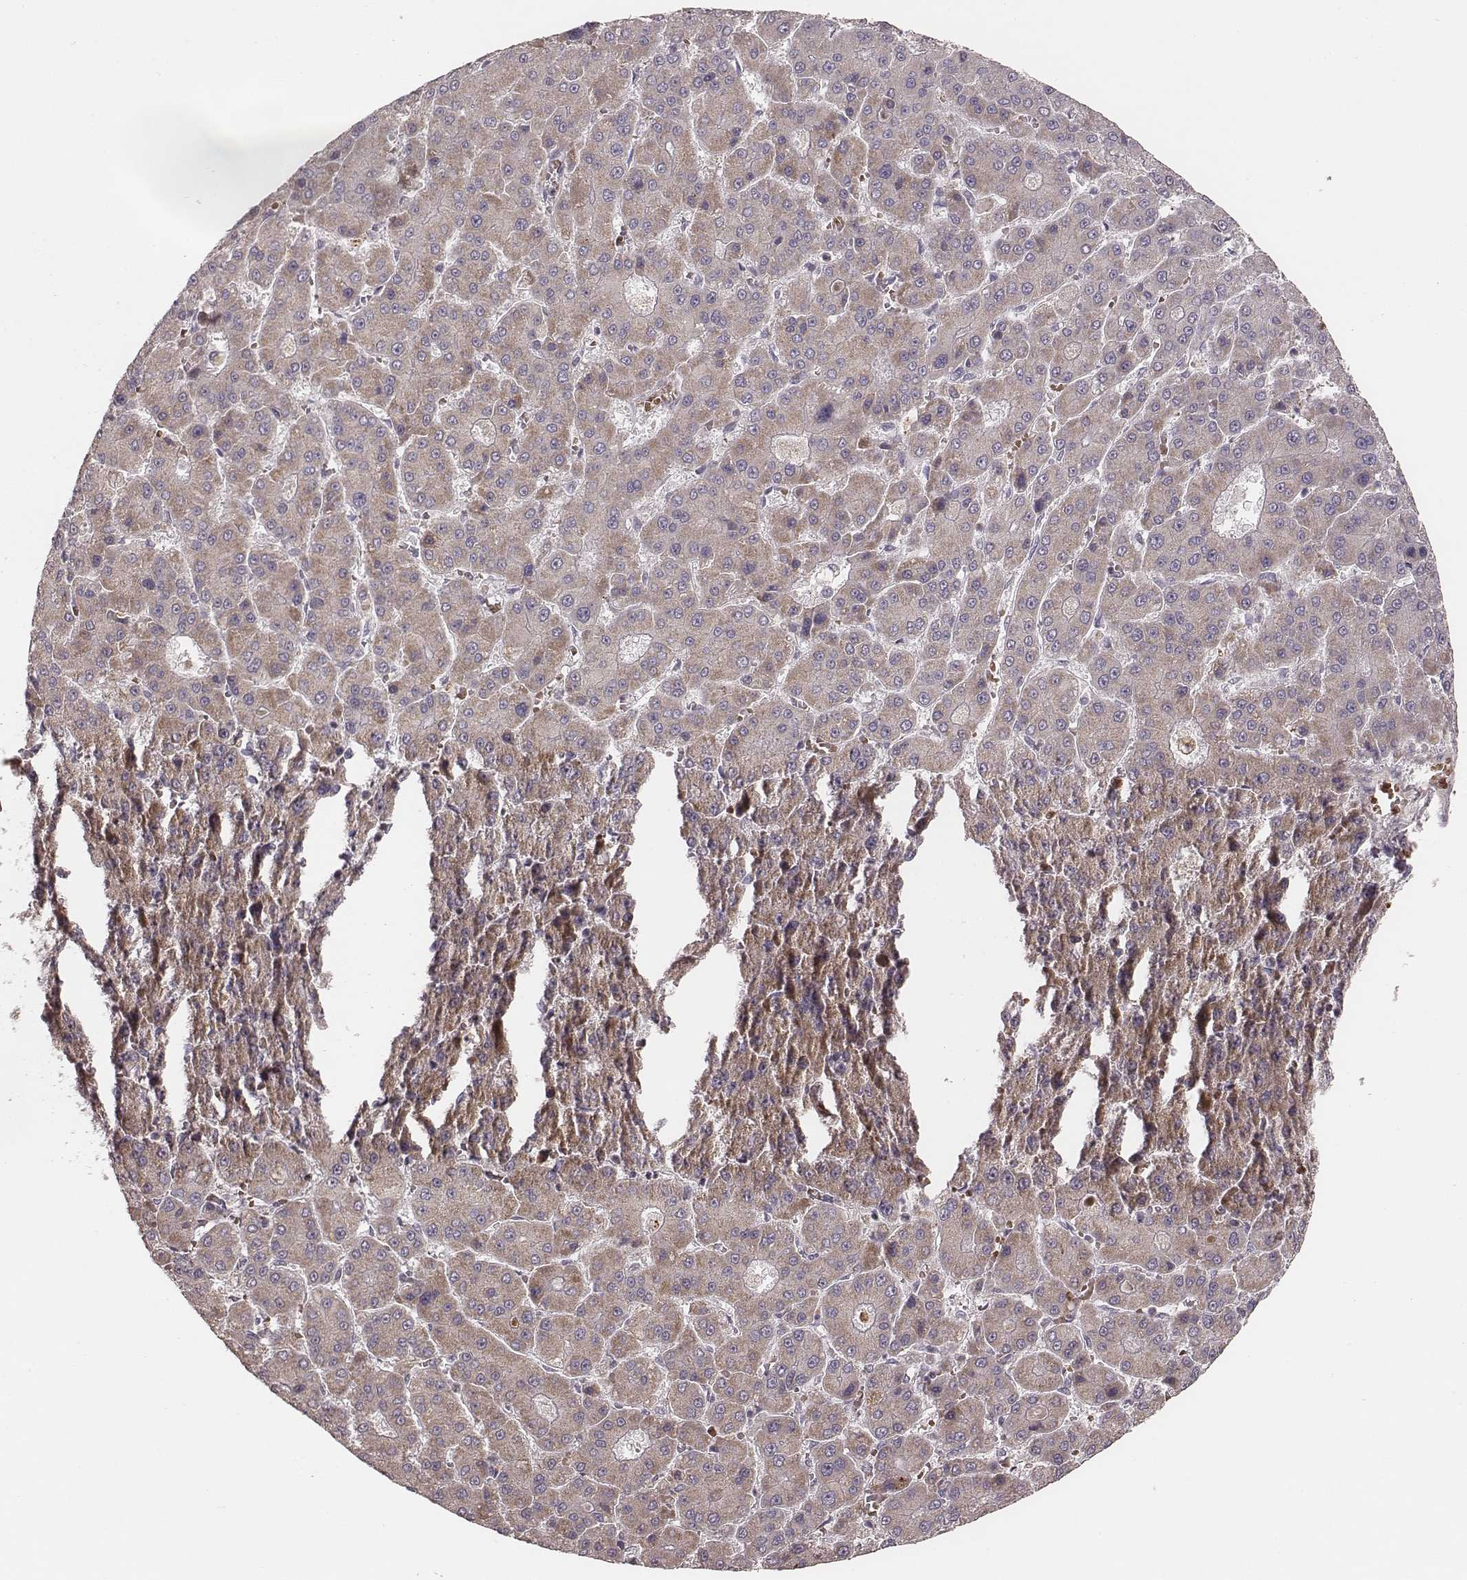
{"staining": {"intensity": "moderate", "quantity": ">75%", "location": "cytoplasmic/membranous"}, "tissue": "liver cancer", "cell_type": "Tumor cells", "image_type": "cancer", "snomed": [{"axis": "morphology", "description": "Carcinoma, Hepatocellular, NOS"}, {"axis": "topography", "description": "Liver"}], "caption": "About >75% of tumor cells in human liver hepatocellular carcinoma display moderate cytoplasmic/membranous protein positivity as visualized by brown immunohistochemical staining.", "gene": "TUFM", "patient": {"sex": "male", "age": 70}}